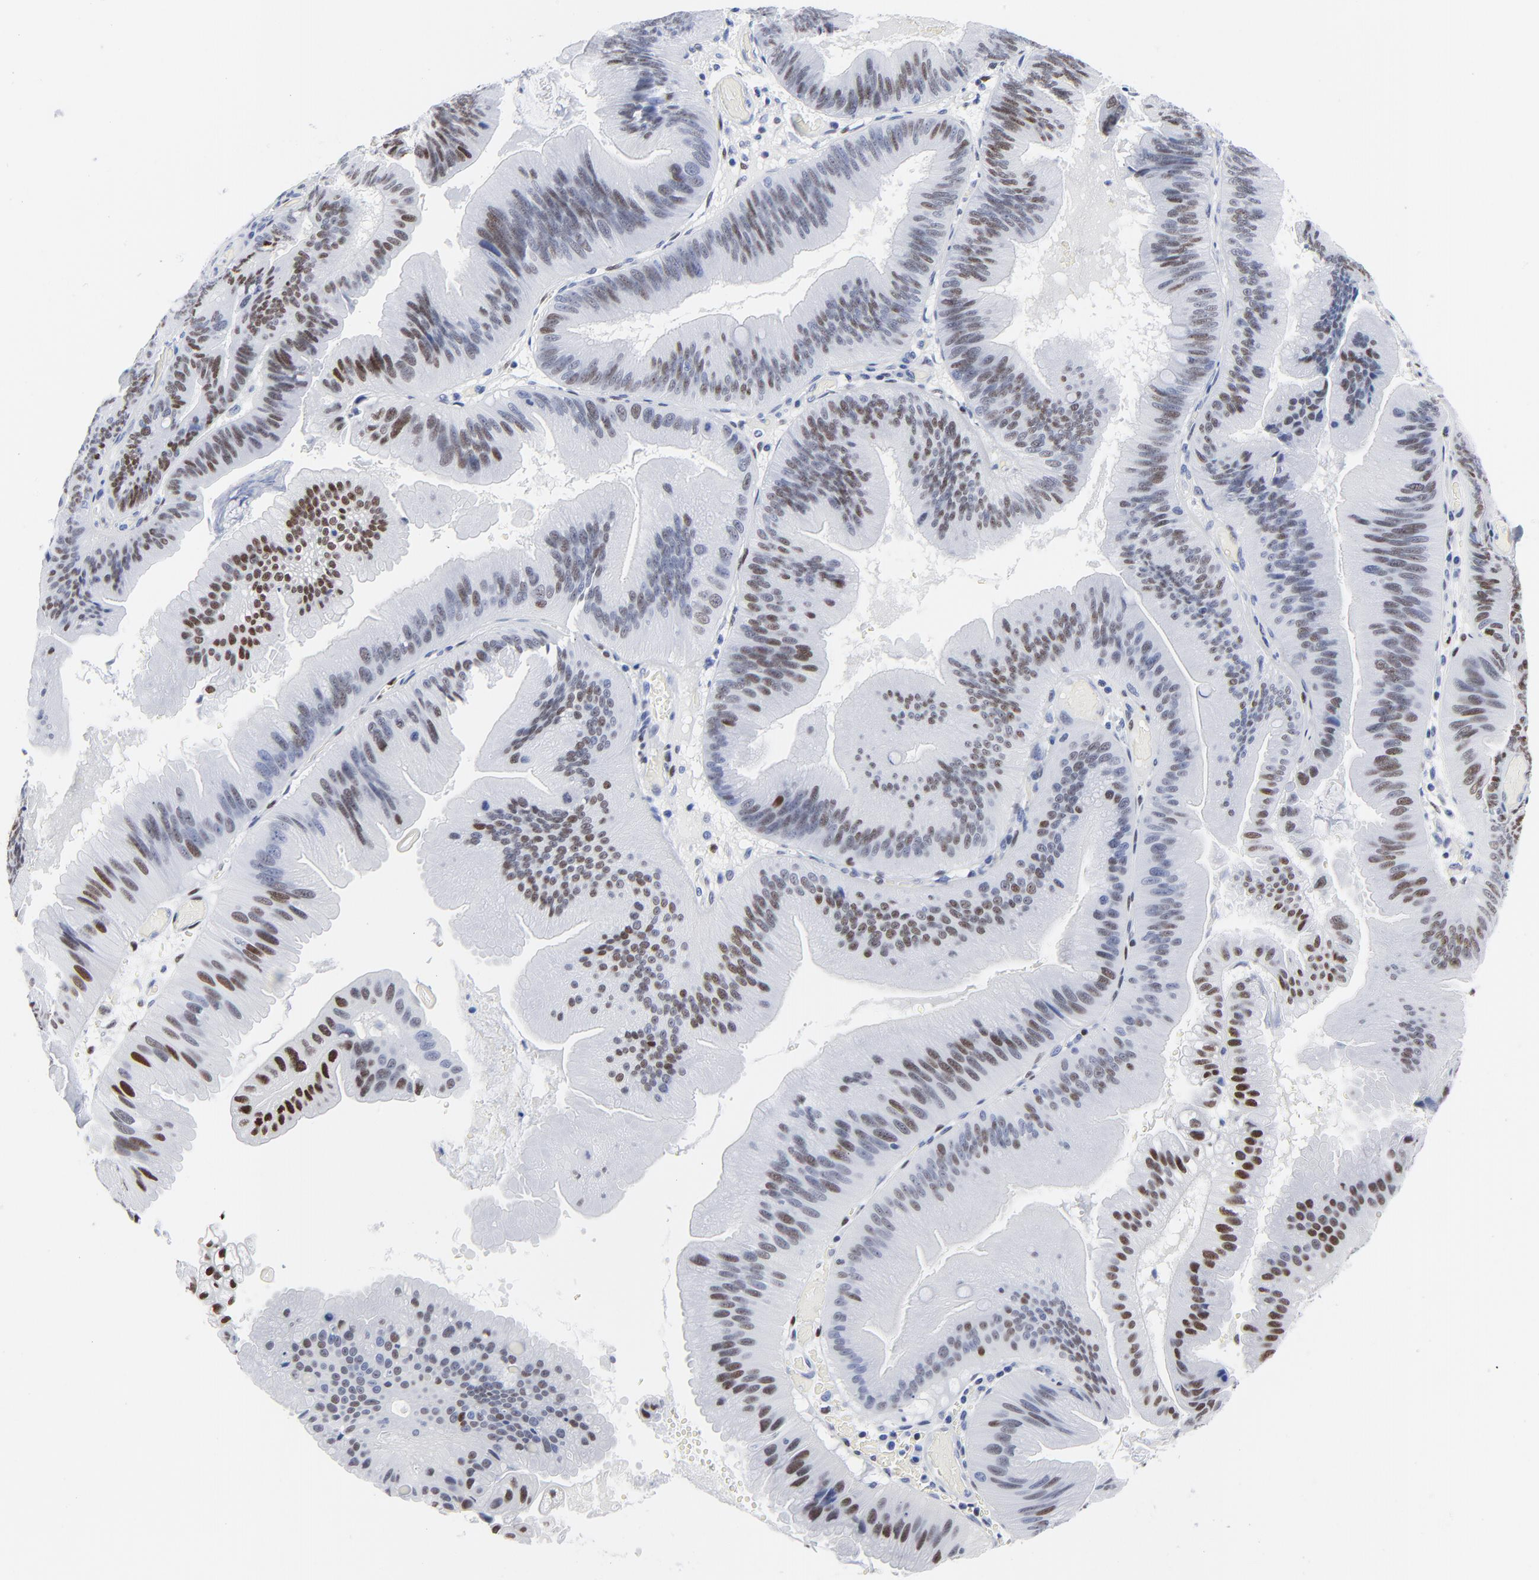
{"staining": {"intensity": "moderate", "quantity": "25%-75%", "location": "nuclear"}, "tissue": "pancreatic cancer", "cell_type": "Tumor cells", "image_type": "cancer", "snomed": [{"axis": "morphology", "description": "Adenocarcinoma, NOS"}, {"axis": "topography", "description": "Pancreas"}], "caption": "A brown stain labels moderate nuclear expression of a protein in human pancreatic adenocarcinoma tumor cells. (Stains: DAB (3,3'-diaminobenzidine) in brown, nuclei in blue, Microscopy: brightfield microscopy at high magnification).", "gene": "JUN", "patient": {"sex": "male", "age": 82}}